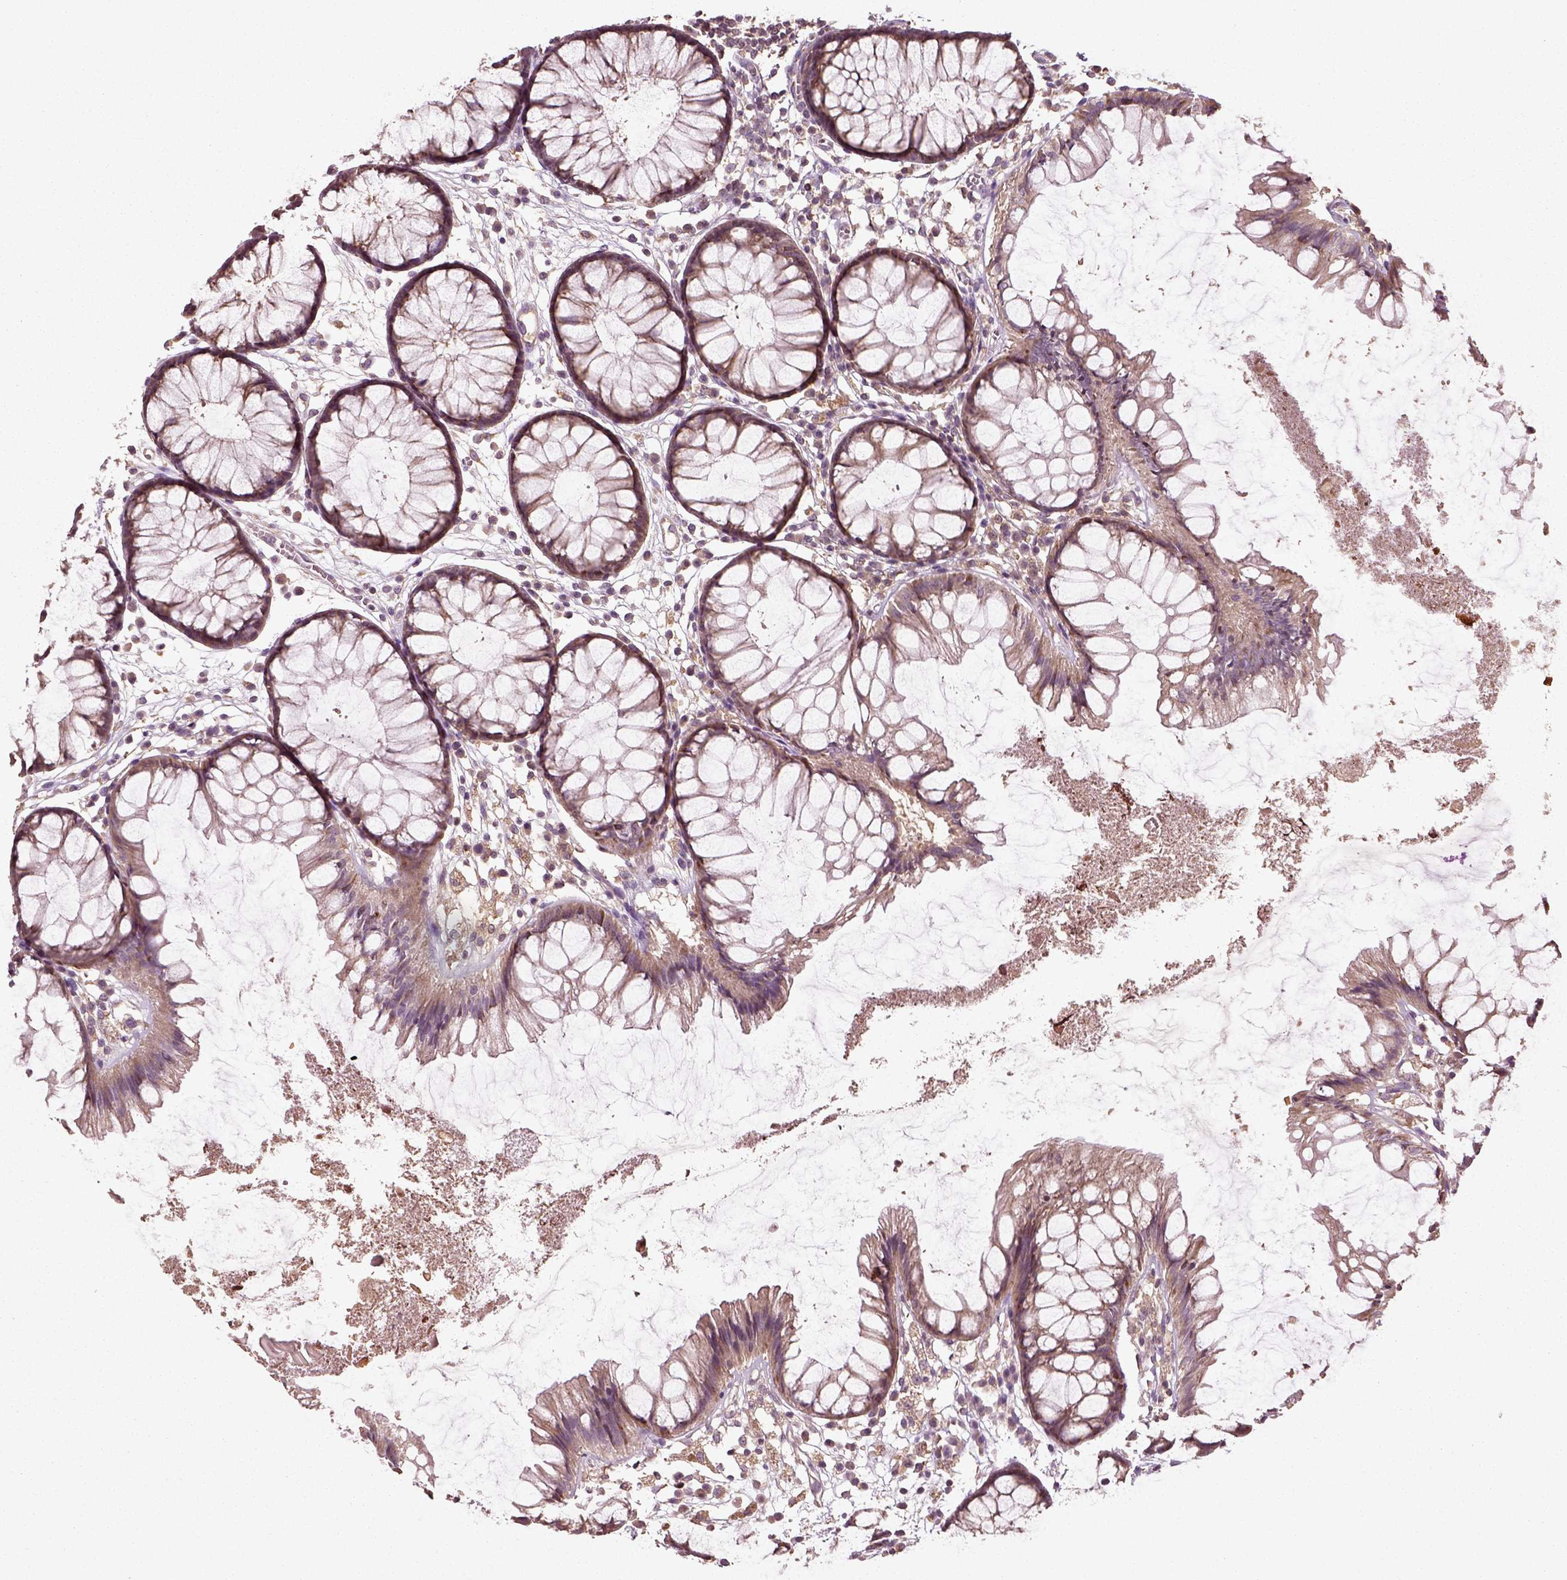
{"staining": {"intensity": "negative", "quantity": "none", "location": "none"}, "tissue": "colon", "cell_type": "Endothelial cells", "image_type": "normal", "snomed": [{"axis": "morphology", "description": "Normal tissue, NOS"}, {"axis": "morphology", "description": "Adenocarcinoma, NOS"}, {"axis": "topography", "description": "Colon"}], "caption": "Endothelial cells show no significant protein expression in normal colon. The staining is performed using DAB brown chromogen with nuclei counter-stained in using hematoxylin.", "gene": "ERV3", "patient": {"sex": "male", "age": 65}}